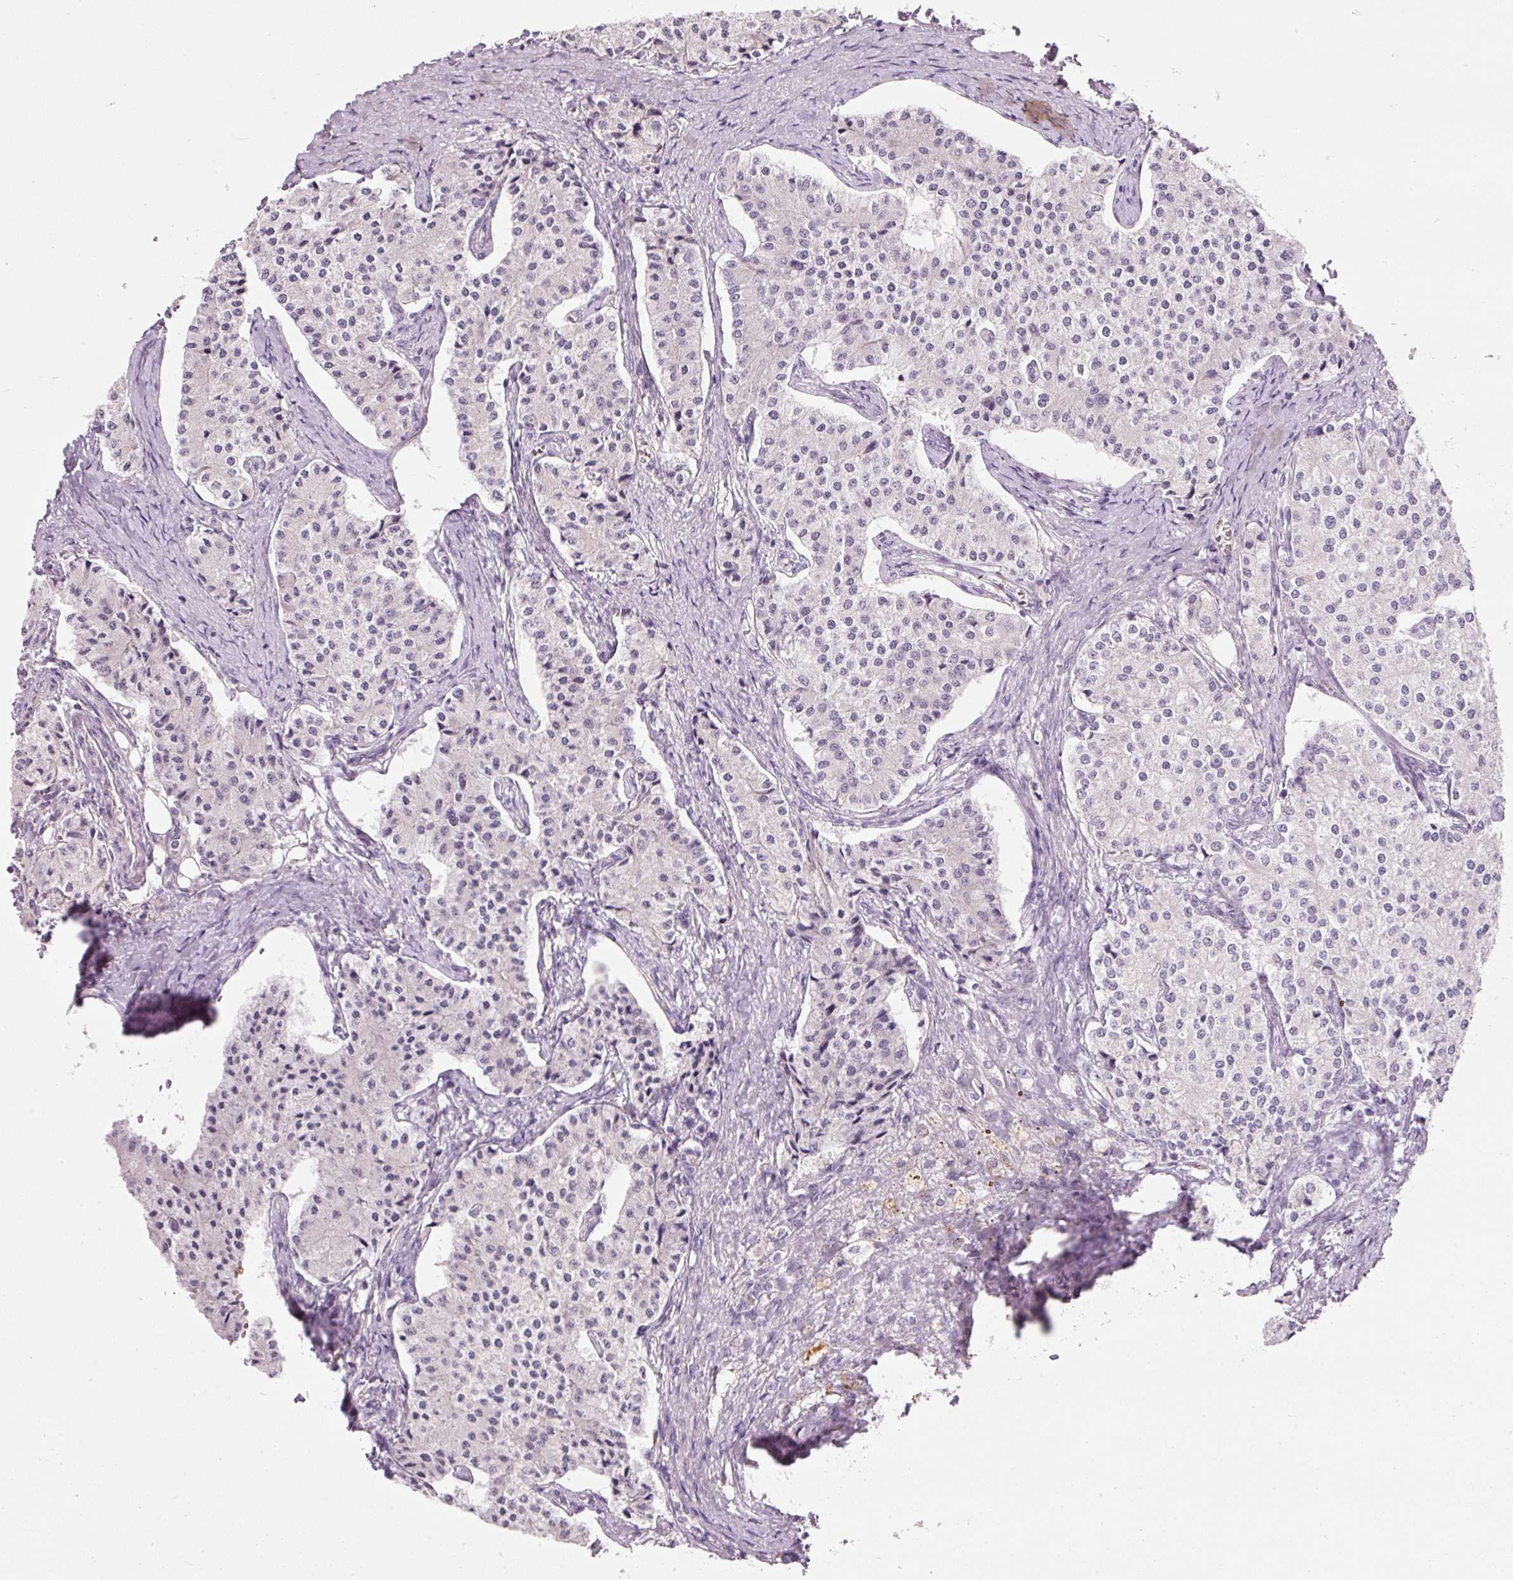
{"staining": {"intensity": "negative", "quantity": "none", "location": "none"}, "tissue": "carcinoid", "cell_type": "Tumor cells", "image_type": "cancer", "snomed": [{"axis": "morphology", "description": "Carcinoid, malignant, NOS"}, {"axis": "topography", "description": "Colon"}], "caption": "Carcinoid was stained to show a protein in brown. There is no significant expression in tumor cells.", "gene": "TMEM37", "patient": {"sex": "female", "age": 52}}